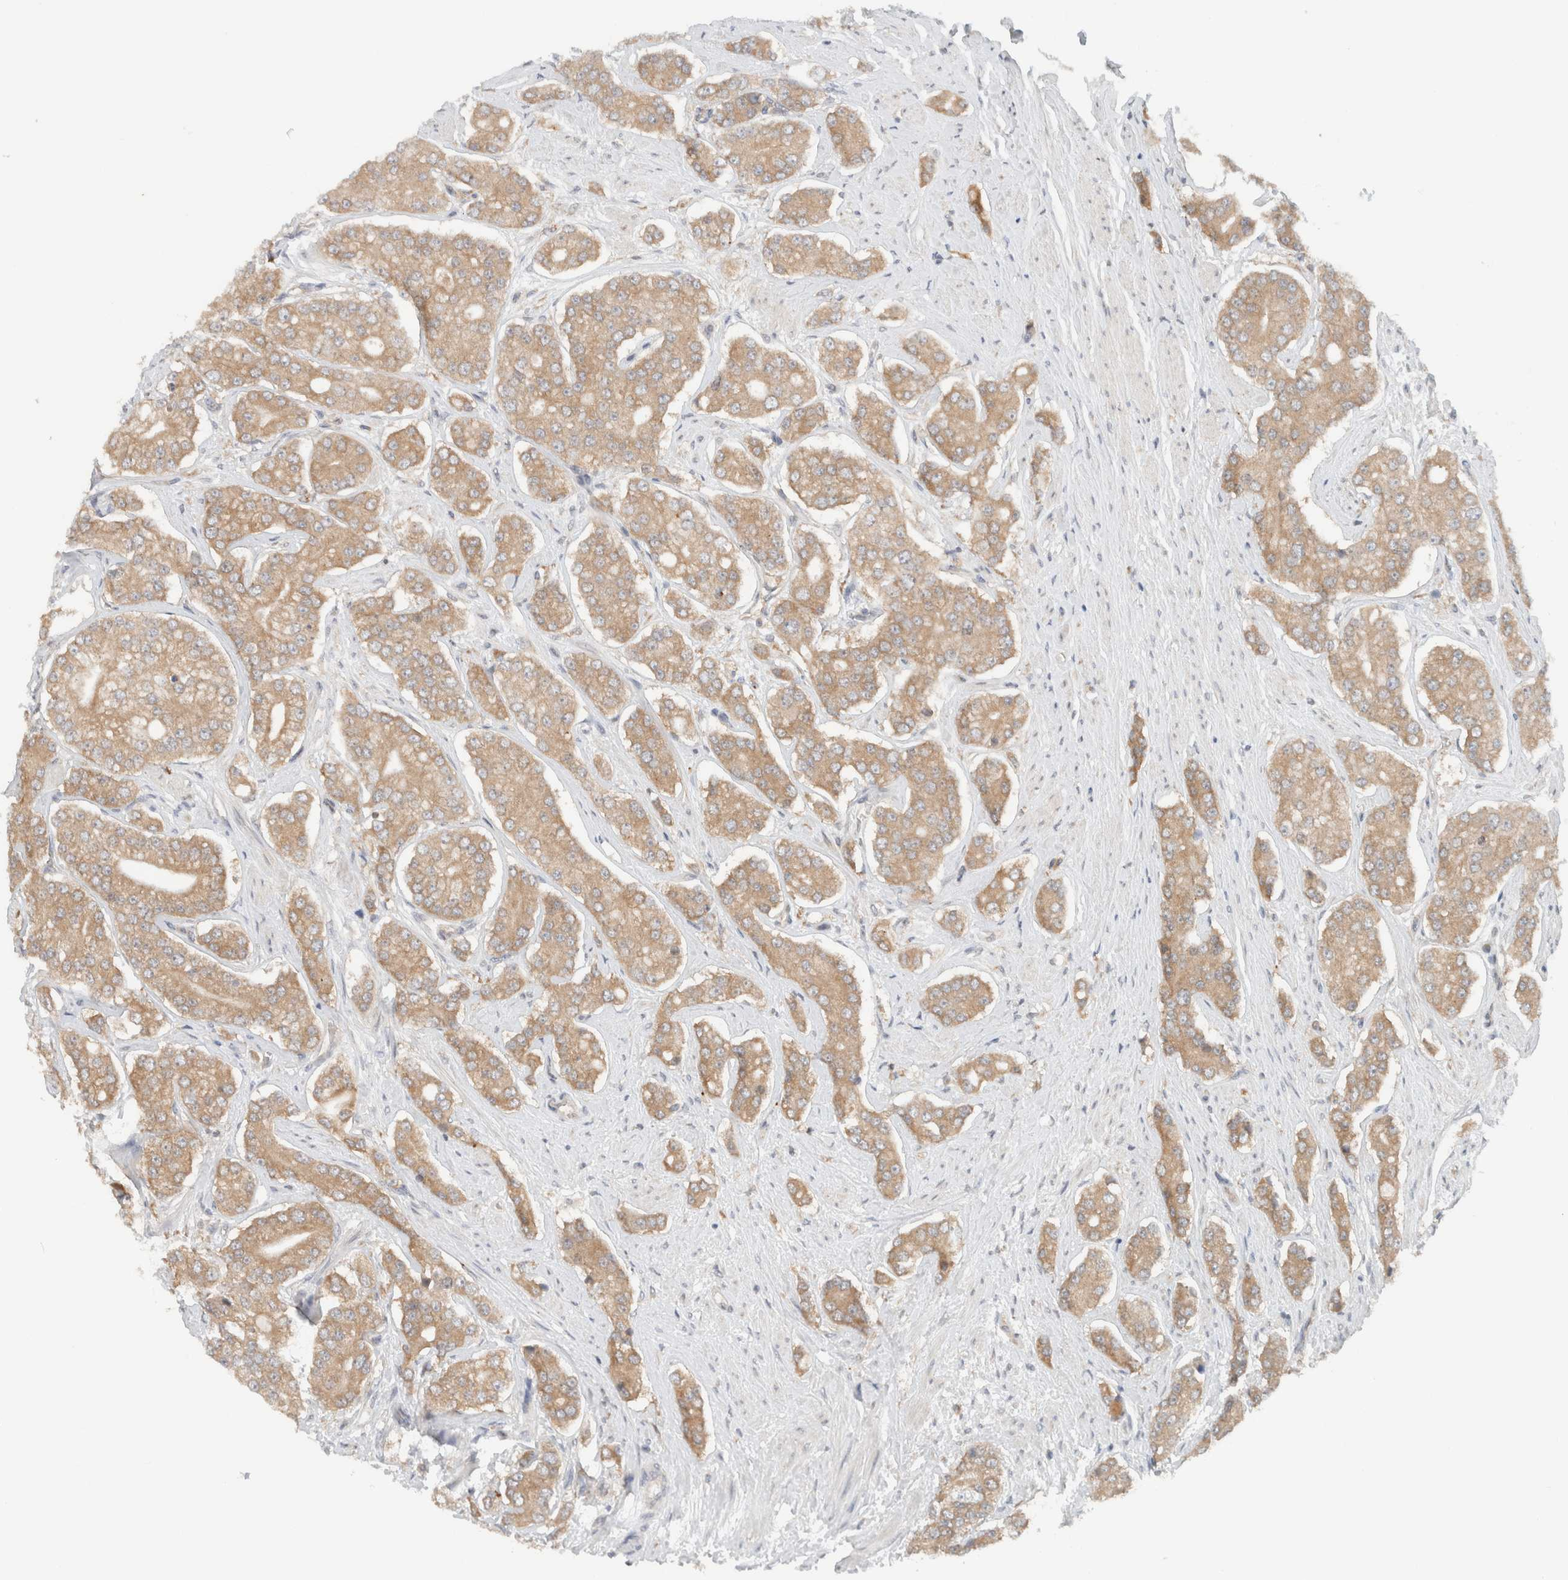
{"staining": {"intensity": "moderate", "quantity": ">75%", "location": "cytoplasmic/membranous"}, "tissue": "prostate cancer", "cell_type": "Tumor cells", "image_type": "cancer", "snomed": [{"axis": "morphology", "description": "Adenocarcinoma, High grade"}, {"axis": "topography", "description": "Prostate"}], "caption": "Tumor cells demonstrate medium levels of moderate cytoplasmic/membranous expression in approximately >75% of cells in human prostate cancer (adenocarcinoma (high-grade)).", "gene": "ARFGEF2", "patient": {"sex": "male", "age": 71}}